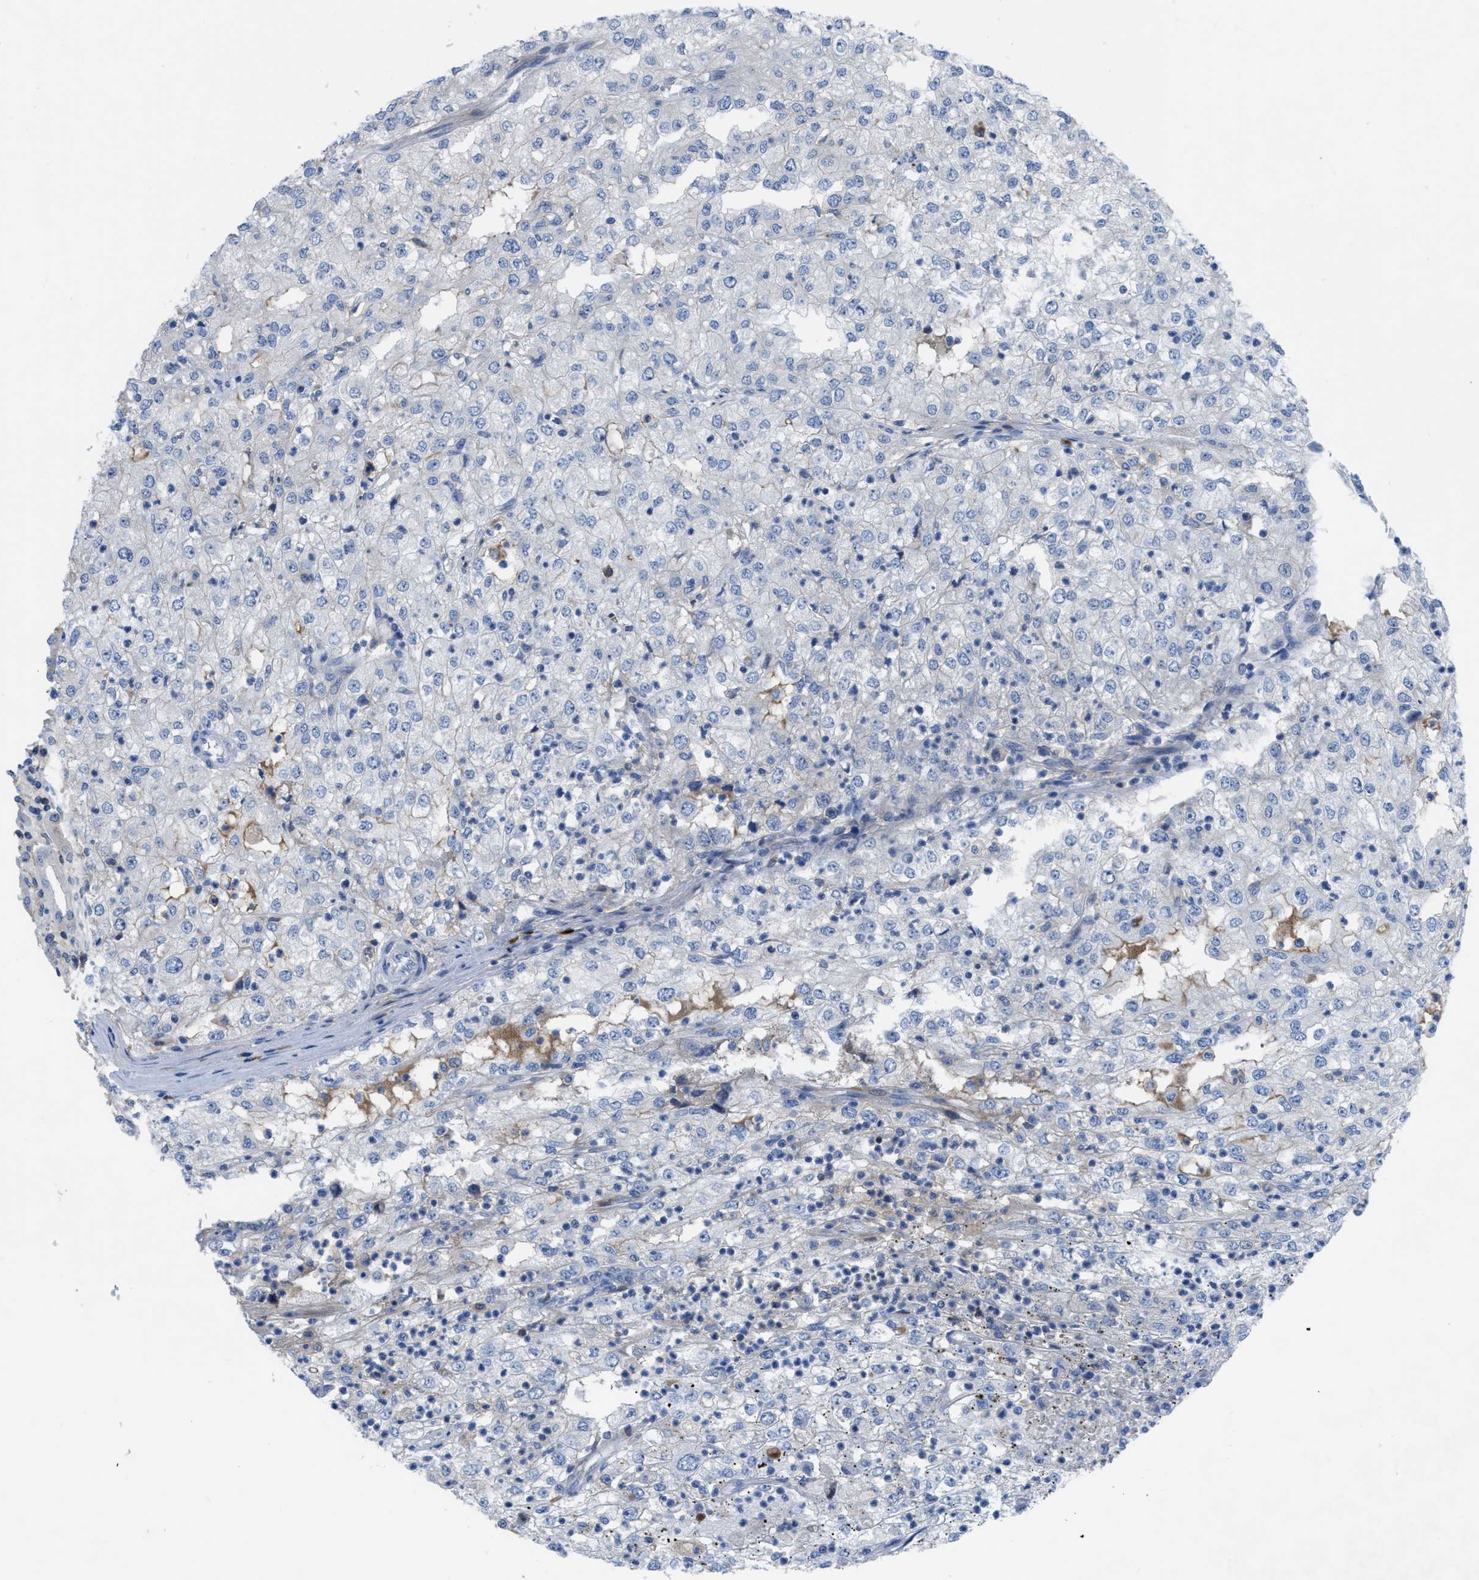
{"staining": {"intensity": "negative", "quantity": "none", "location": "none"}, "tissue": "renal cancer", "cell_type": "Tumor cells", "image_type": "cancer", "snomed": [{"axis": "morphology", "description": "Adenocarcinoma, NOS"}, {"axis": "topography", "description": "Kidney"}], "caption": "Image shows no significant protein positivity in tumor cells of renal cancer (adenocarcinoma).", "gene": "OR9K2", "patient": {"sex": "female", "age": 54}}